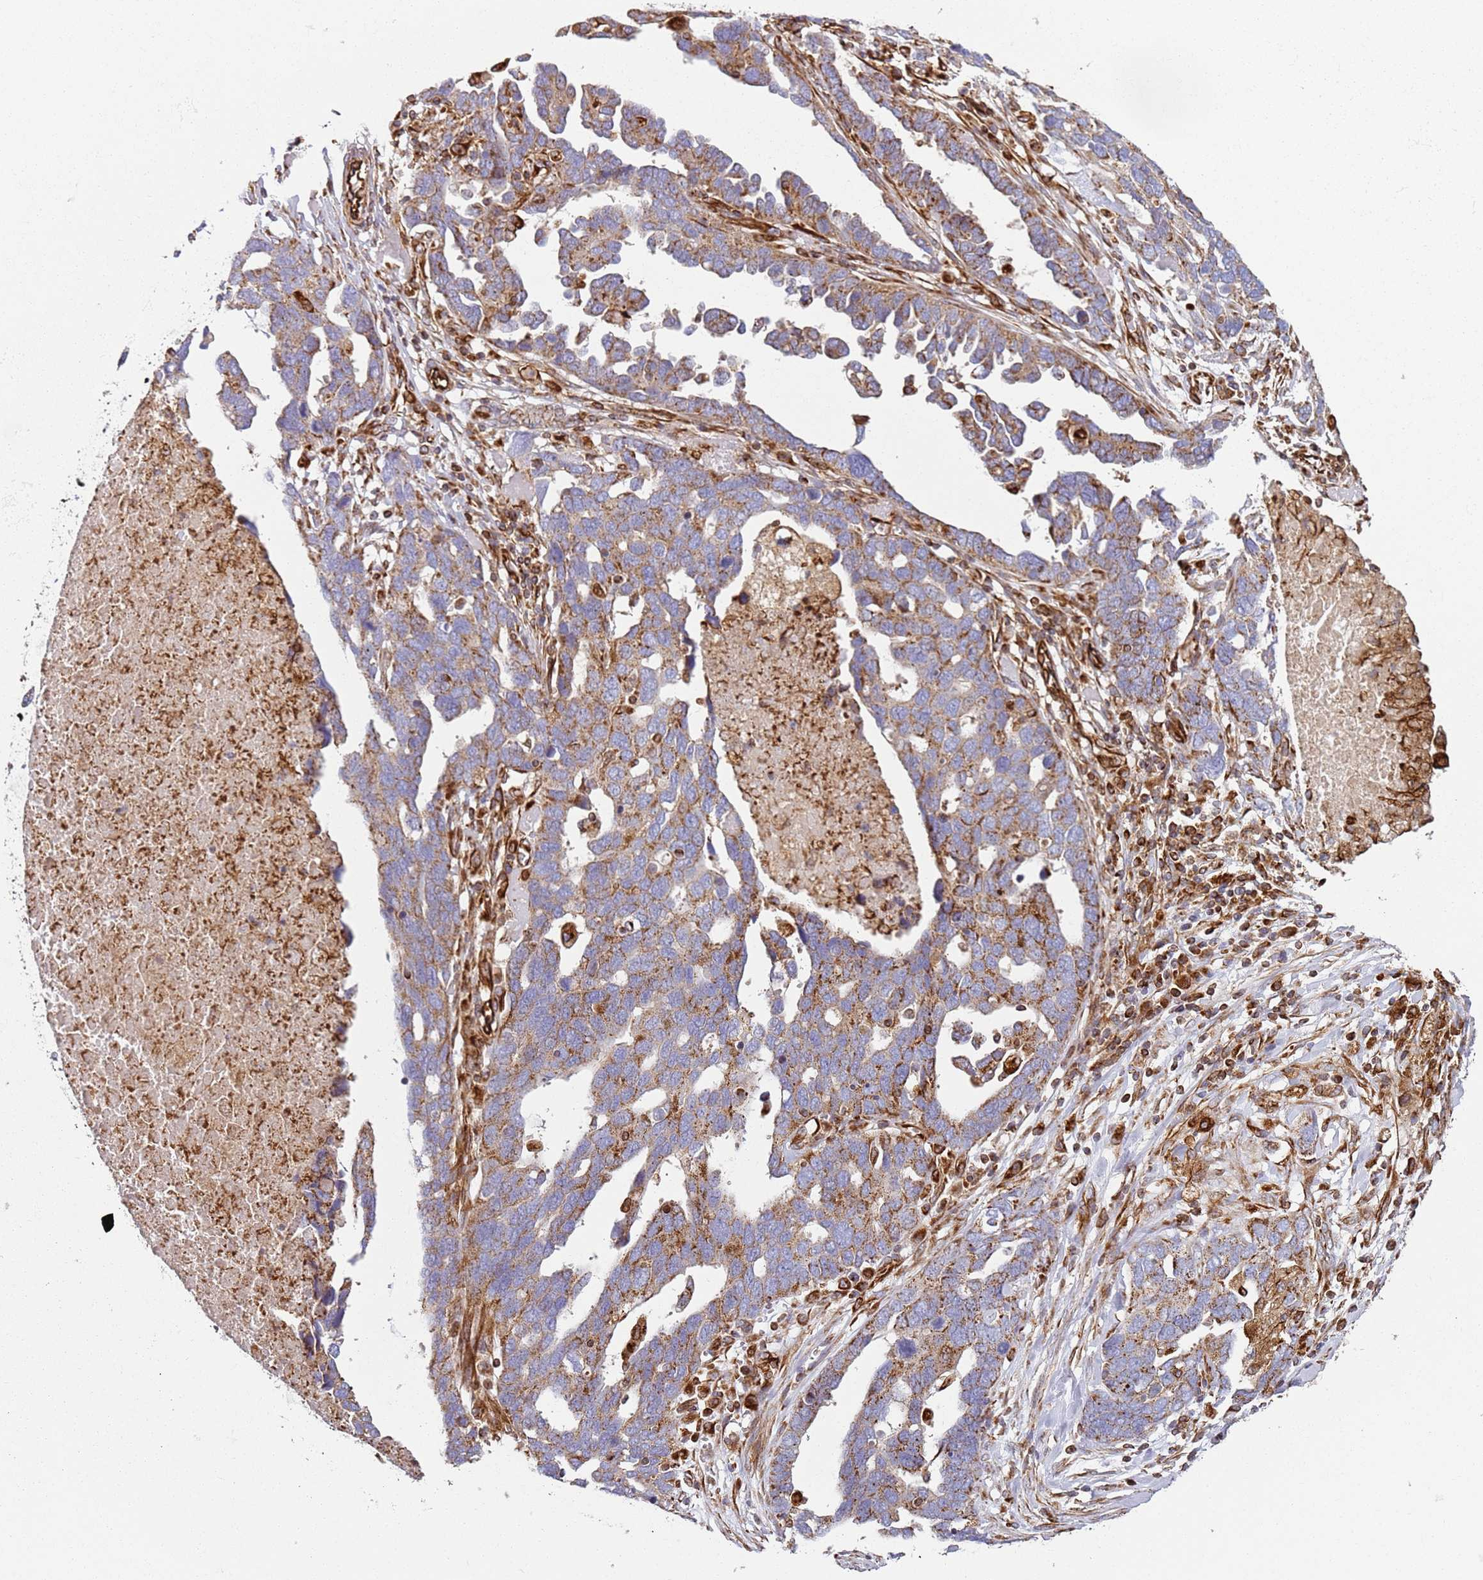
{"staining": {"intensity": "moderate", "quantity": ">75%", "location": "cytoplasmic/membranous"}, "tissue": "ovarian cancer", "cell_type": "Tumor cells", "image_type": "cancer", "snomed": [{"axis": "morphology", "description": "Cystadenocarcinoma, serous, NOS"}, {"axis": "topography", "description": "Ovary"}], "caption": "Ovarian serous cystadenocarcinoma stained with immunohistochemistry demonstrates moderate cytoplasmic/membranous expression in about >75% of tumor cells.", "gene": "SNAPIN", "patient": {"sex": "female", "age": 54}}